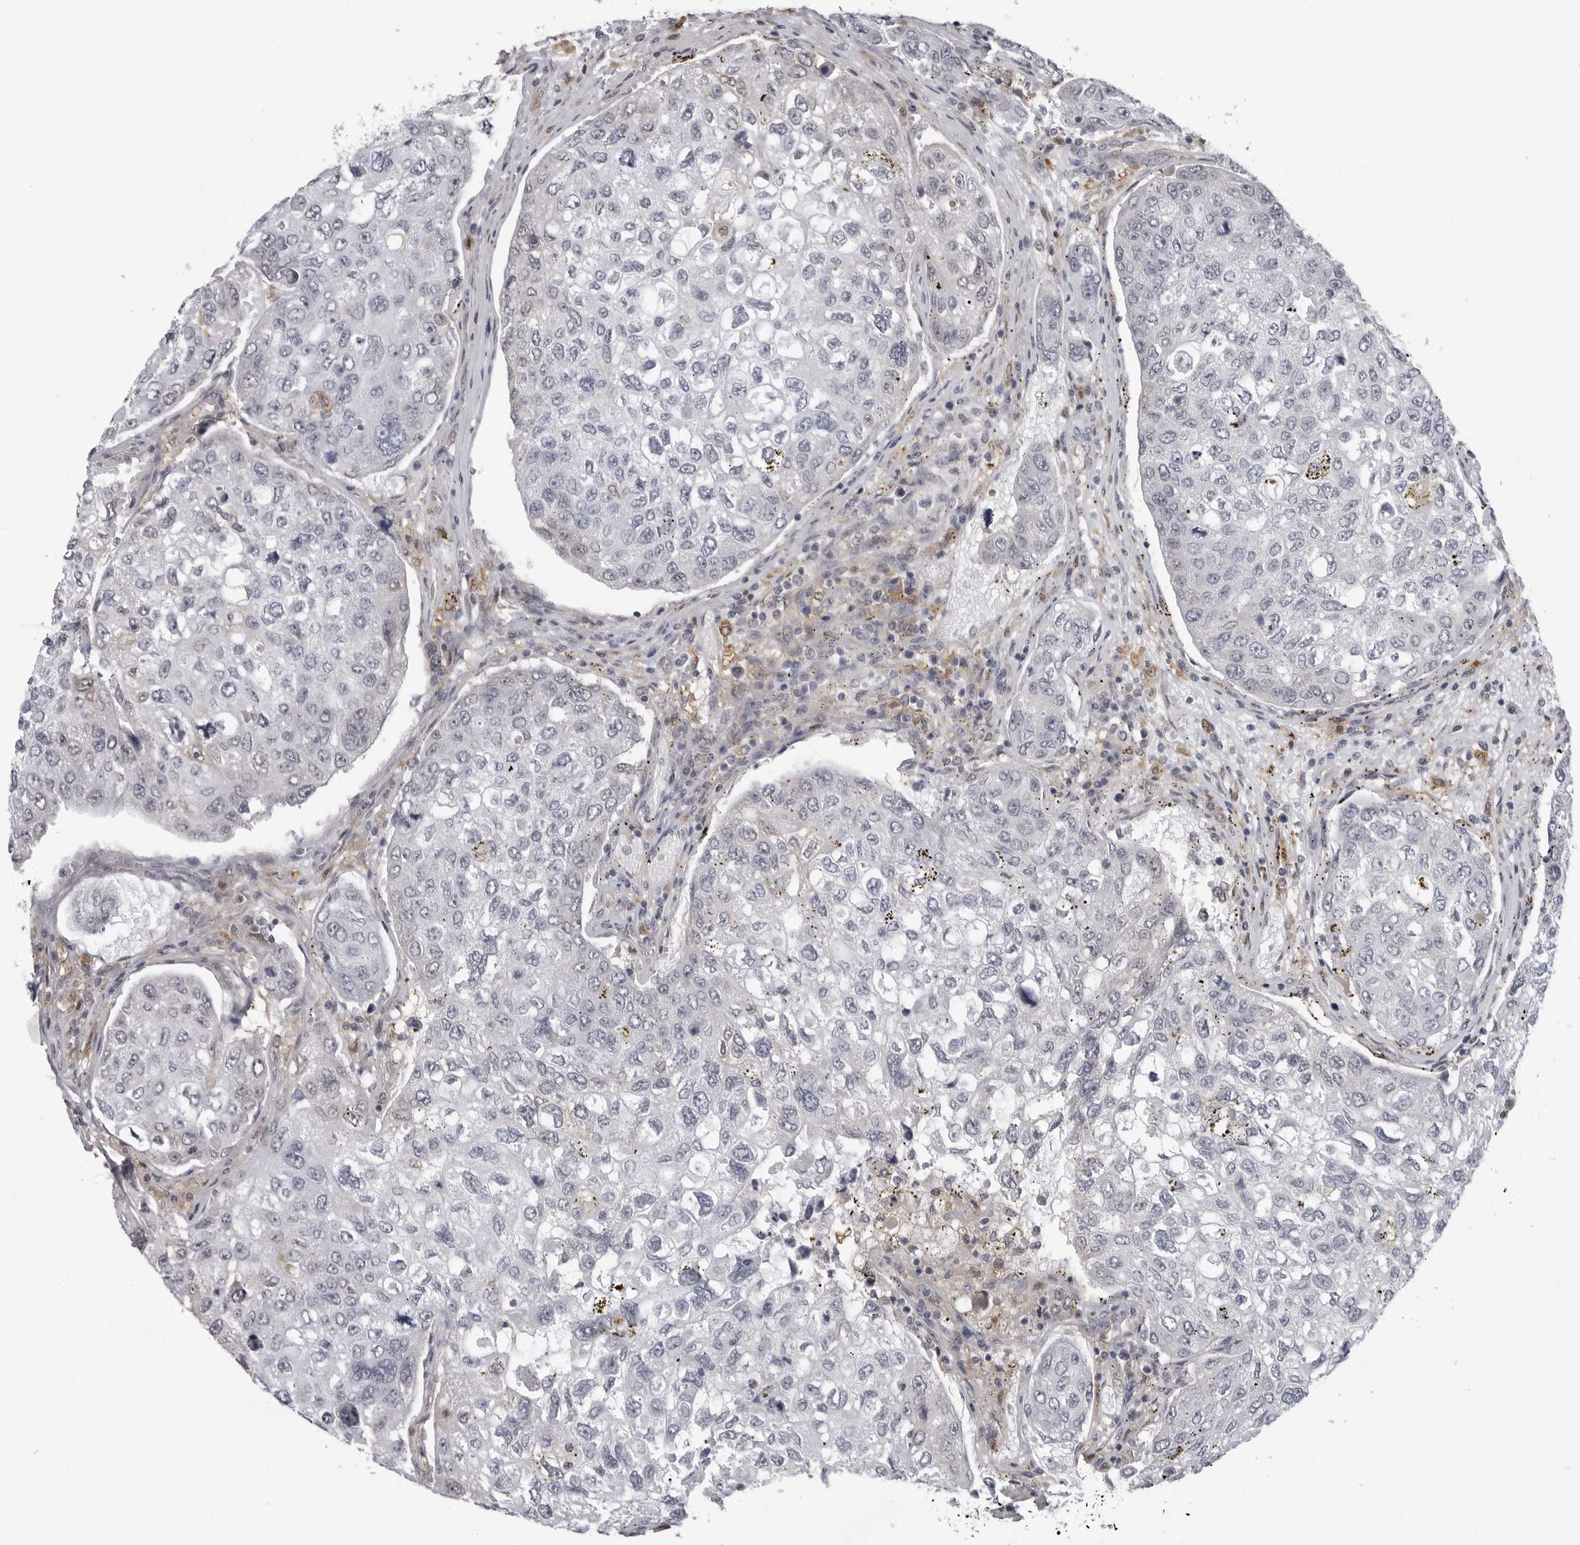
{"staining": {"intensity": "negative", "quantity": "none", "location": "none"}, "tissue": "urothelial cancer", "cell_type": "Tumor cells", "image_type": "cancer", "snomed": [{"axis": "morphology", "description": "Urothelial carcinoma, High grade"}, {"axis": "topography", "description": "Lymph node"}, {"axis": "topography", "description": "Urinary bladder"}], "caption": "A high-resolution image shows immunohistochemistry staining of urothelial carcinoma (high-grade), which demonstrates no significant staining in tumor cells.", "gene": "PNPO", "patient": {"sex": "male", "age": 51}}